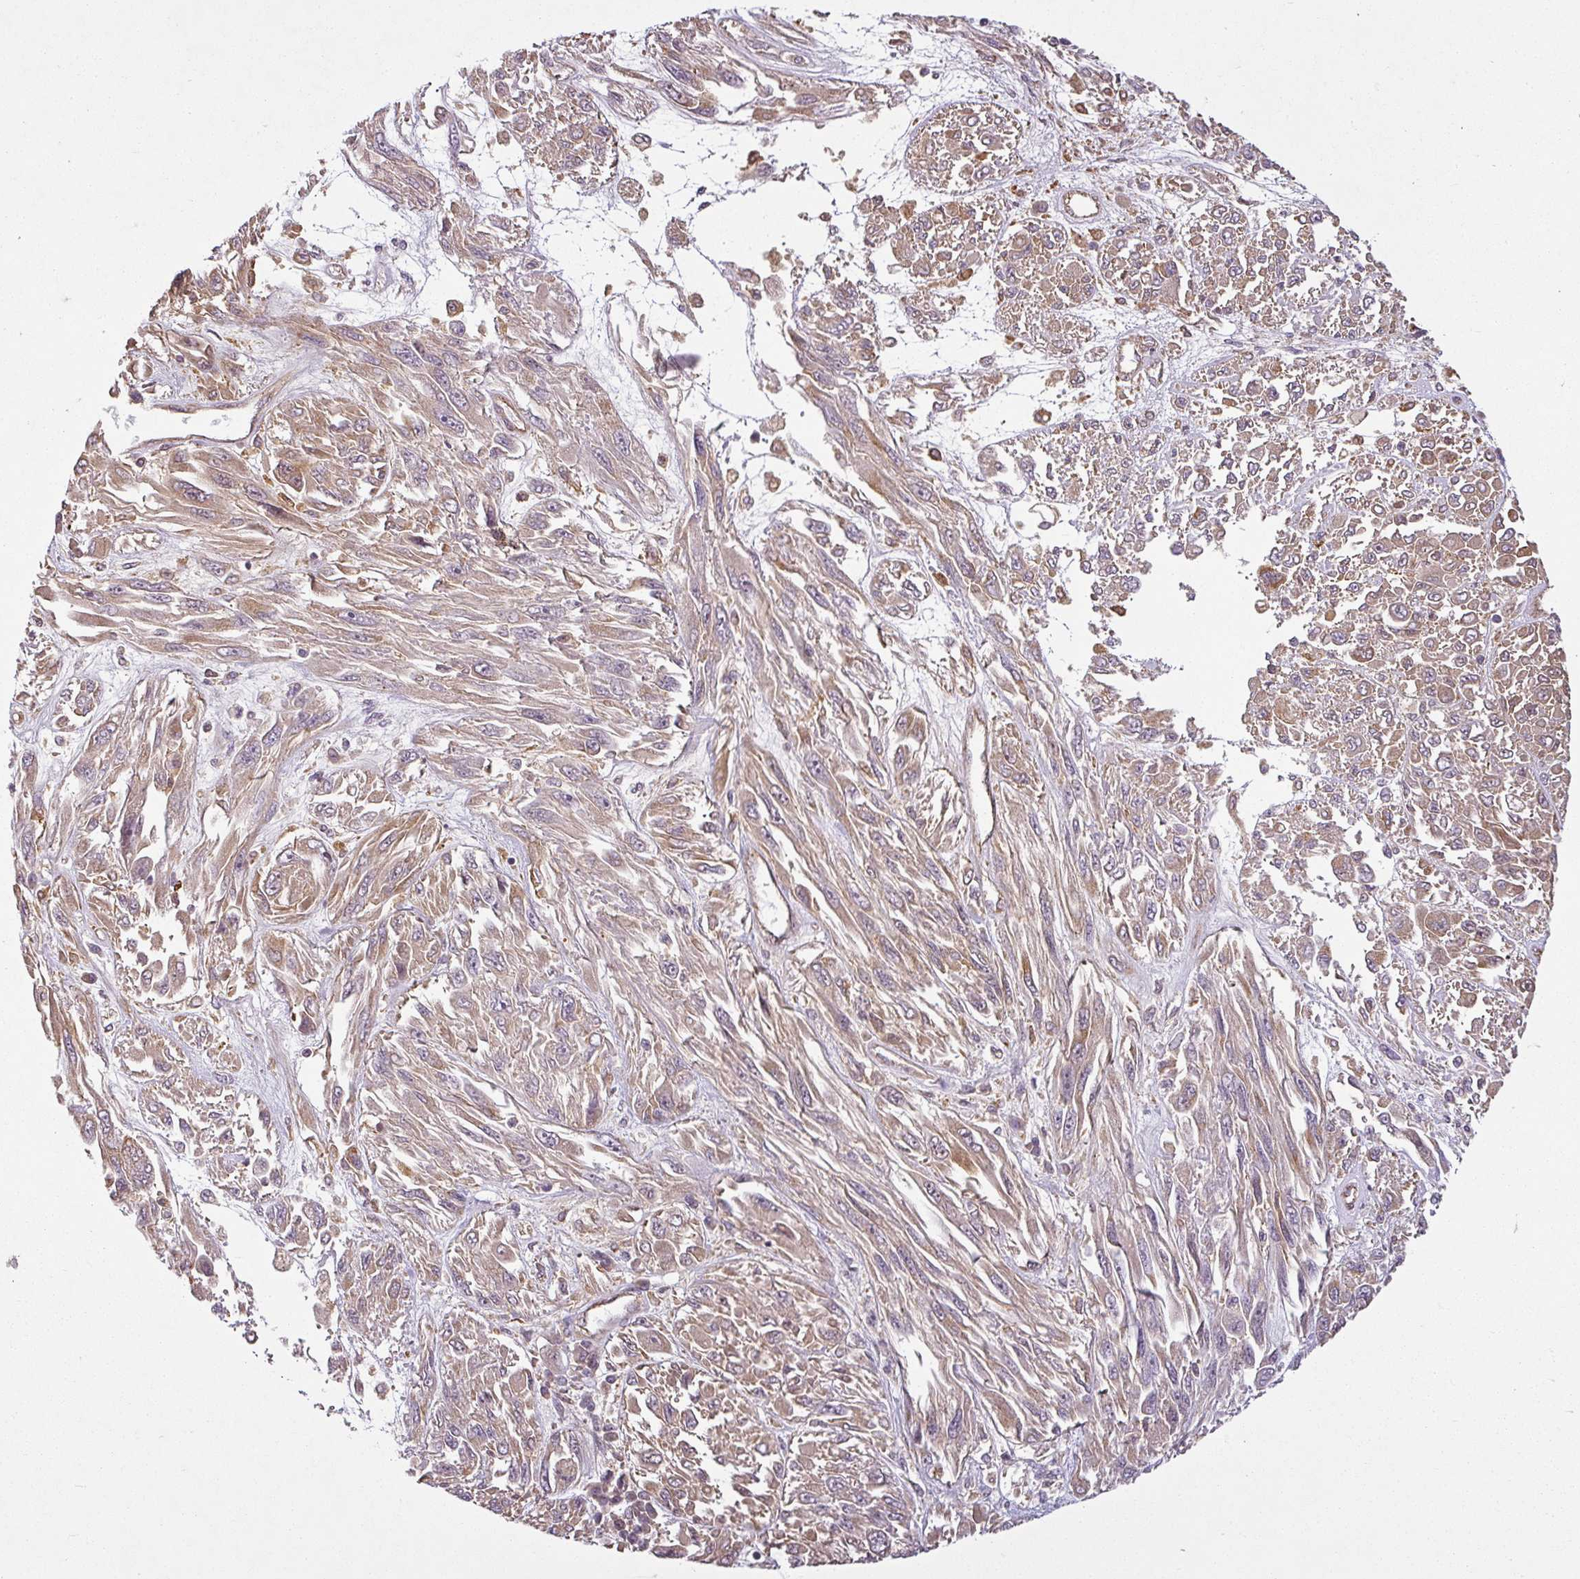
{"staining": {"intensity": "weak", "quantity": ">75%", "location": "cytoplasmic/membranous"}, "tissue": "melanoma", "cell_type": "Tumor cells", "image_type": "cancer", "snomed": [{"axis": "morphology", "description": "Malignant melanoma, NOS"}, {"axis": "topography", "description": "Skin"}], "caption": "Brown immunohistochemical staining in human malignant melanoma exhibits weak cytoplasmic/membranous positivity in approximately >75% of tumor cells.", "gene": "DIMT1", "patient": {"sex": "female", "age": 91}}